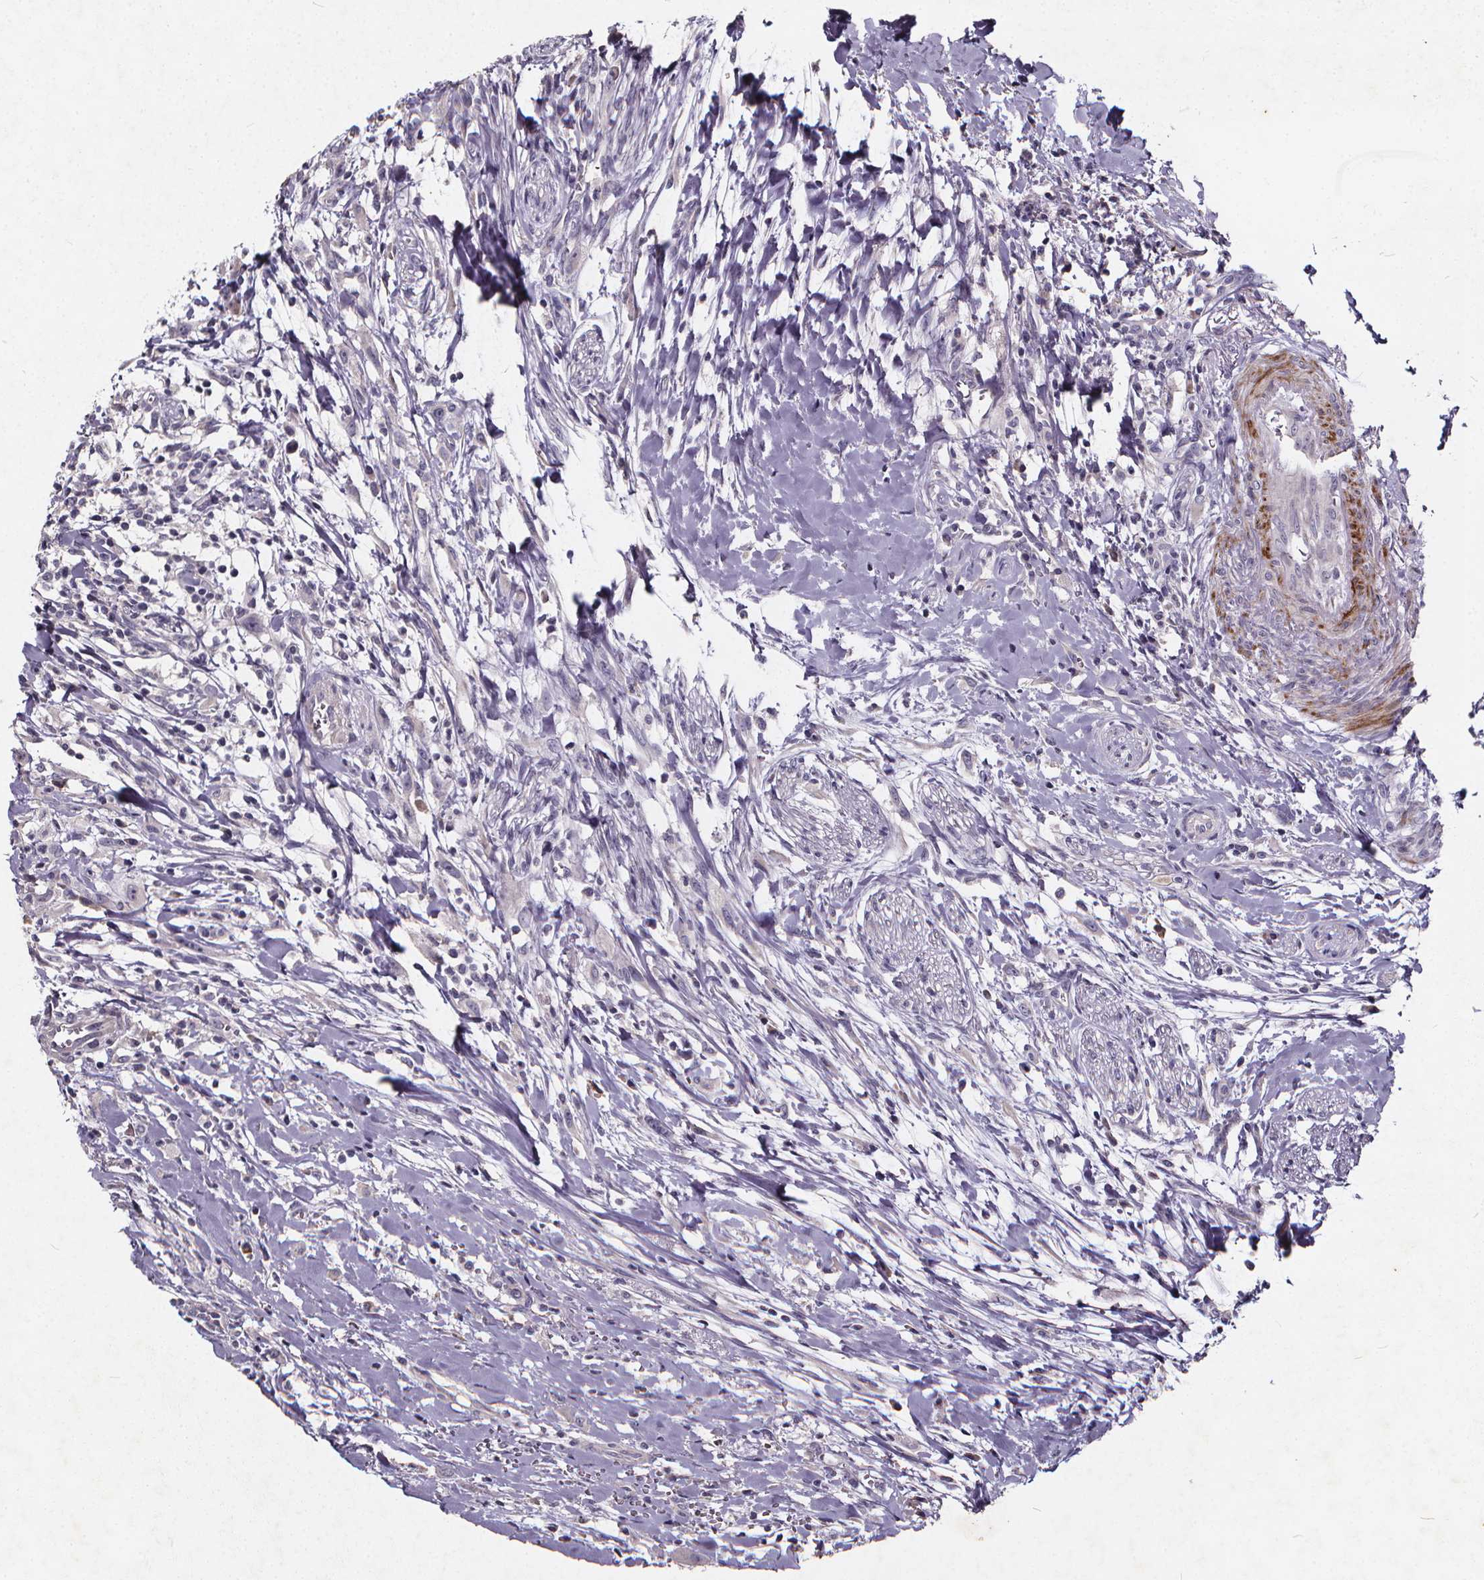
{"staining": {"intensity": "negative", "quantity": "none", "location": "none"}, "tissue": "head and neck cancer", "cell_type": "Tumor cells", "image_type": "cancer", "snomed": [{"axis": "morphology", "description": "Squamous cell carcinoma, NOS"}, {"axis": "morphology", "description": "Squamous cell carcinoma, metastatic, NOS"}, {"axis": "topography", "description": "Oral tissue"}, {"axis": "topography", "description": "Head-Neck"}], "caption": "A micrograph of head and neck cancer stained for a protein reveals no brown staining in tumor cells. The staining is performed using DAB brown chromogen with nuclei counter-stained in using hematoxylin.", "gene": "TSPAN14", "patient": {"sex": "female", "age": 85}}